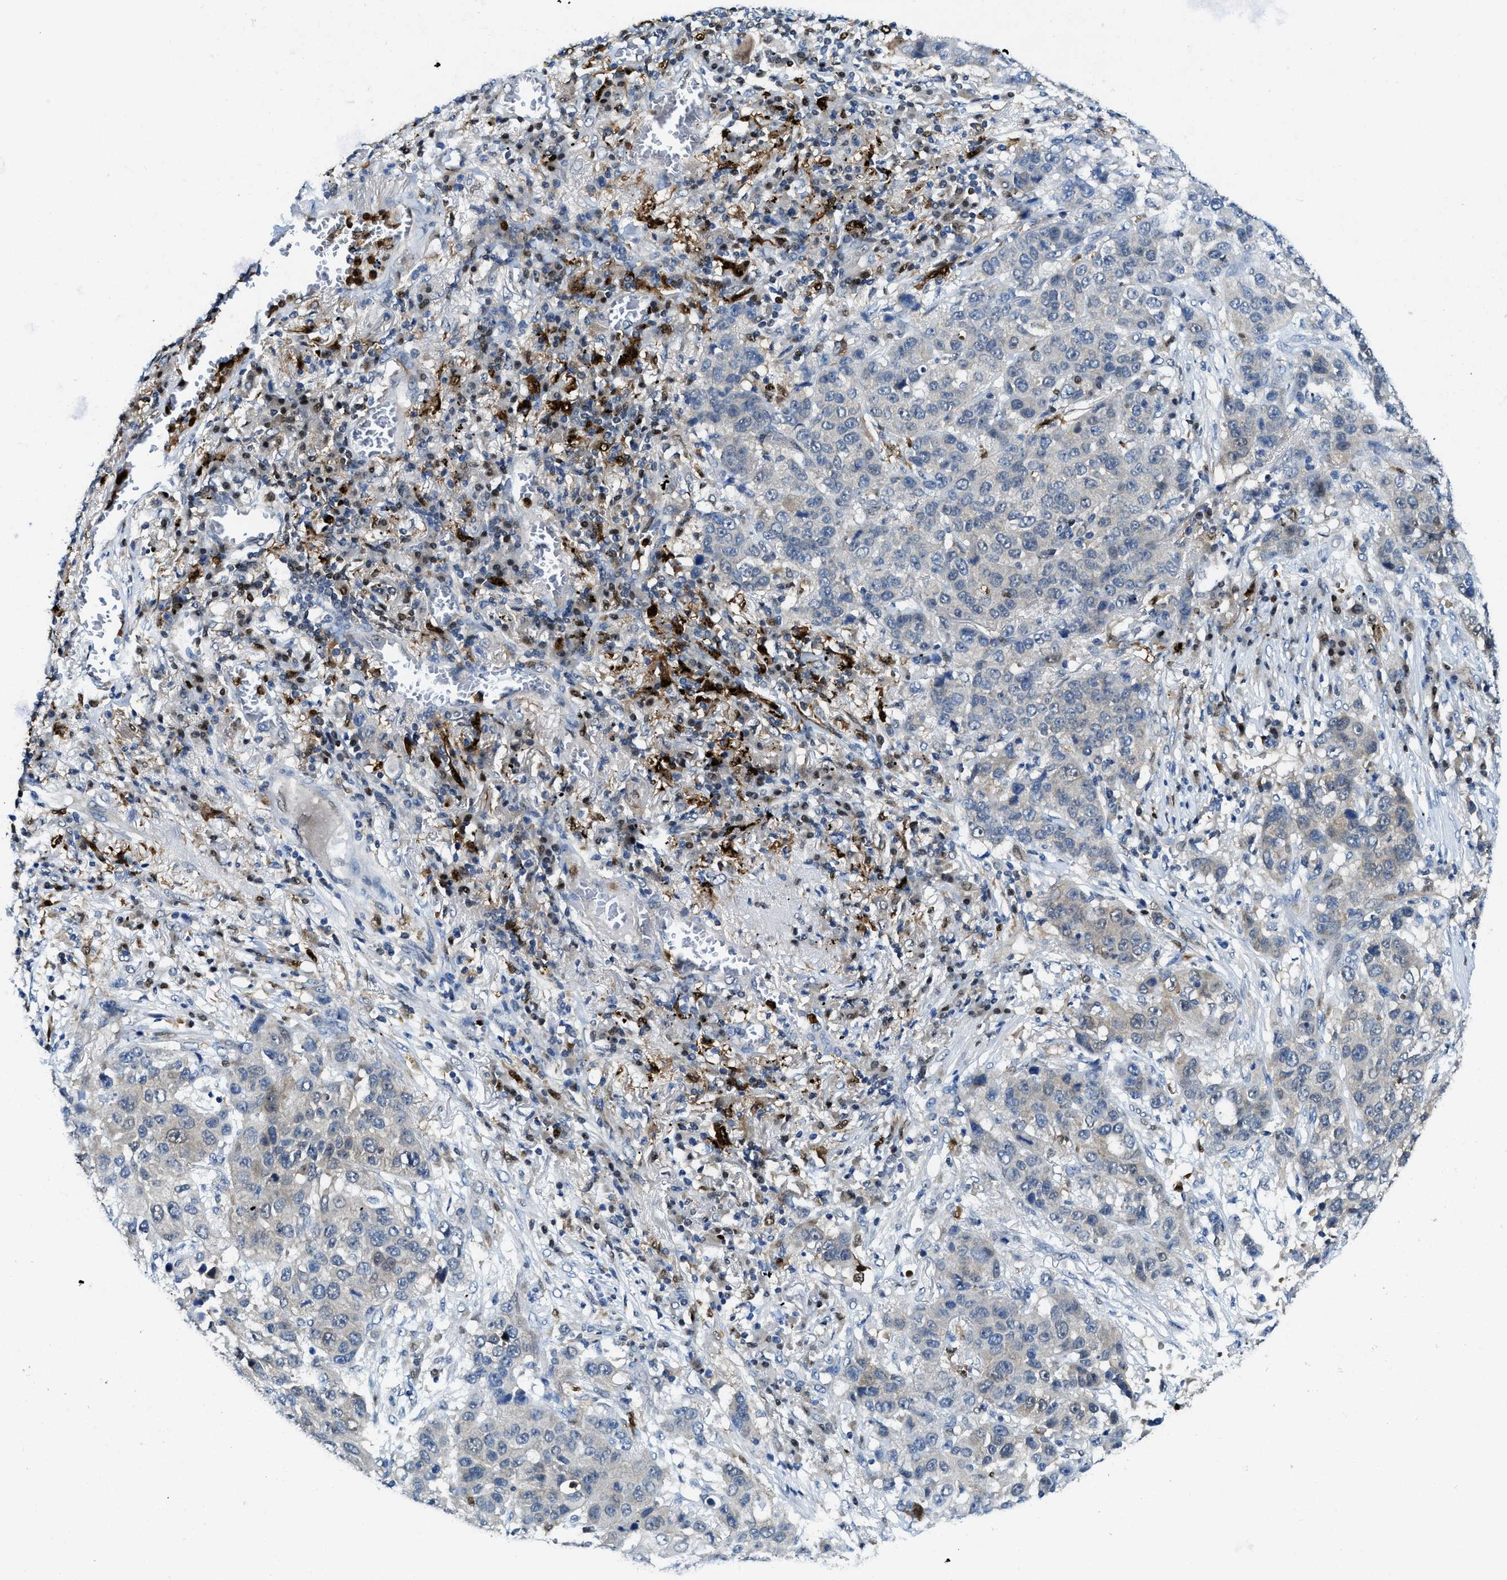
{"staining": {"intensity": "weak", "quantity": "<25%", "location": "cytoplasmic/membranous"}, "tissue": "lung cancer", "cell_type": "Tumor cells", "image_type": "cancer", "snomed": [{"axis": "morphology", "description": "Squamous cell carcinoma, NOS"}, {"axis": "topography", "description": "Lung"}], "caption": "The micrograph shows no staining of tumor cells in lung cancer (squamous cell carcinoma).", "gene": "LTA4H", "patient": {"sex": "male", "age": 57}}